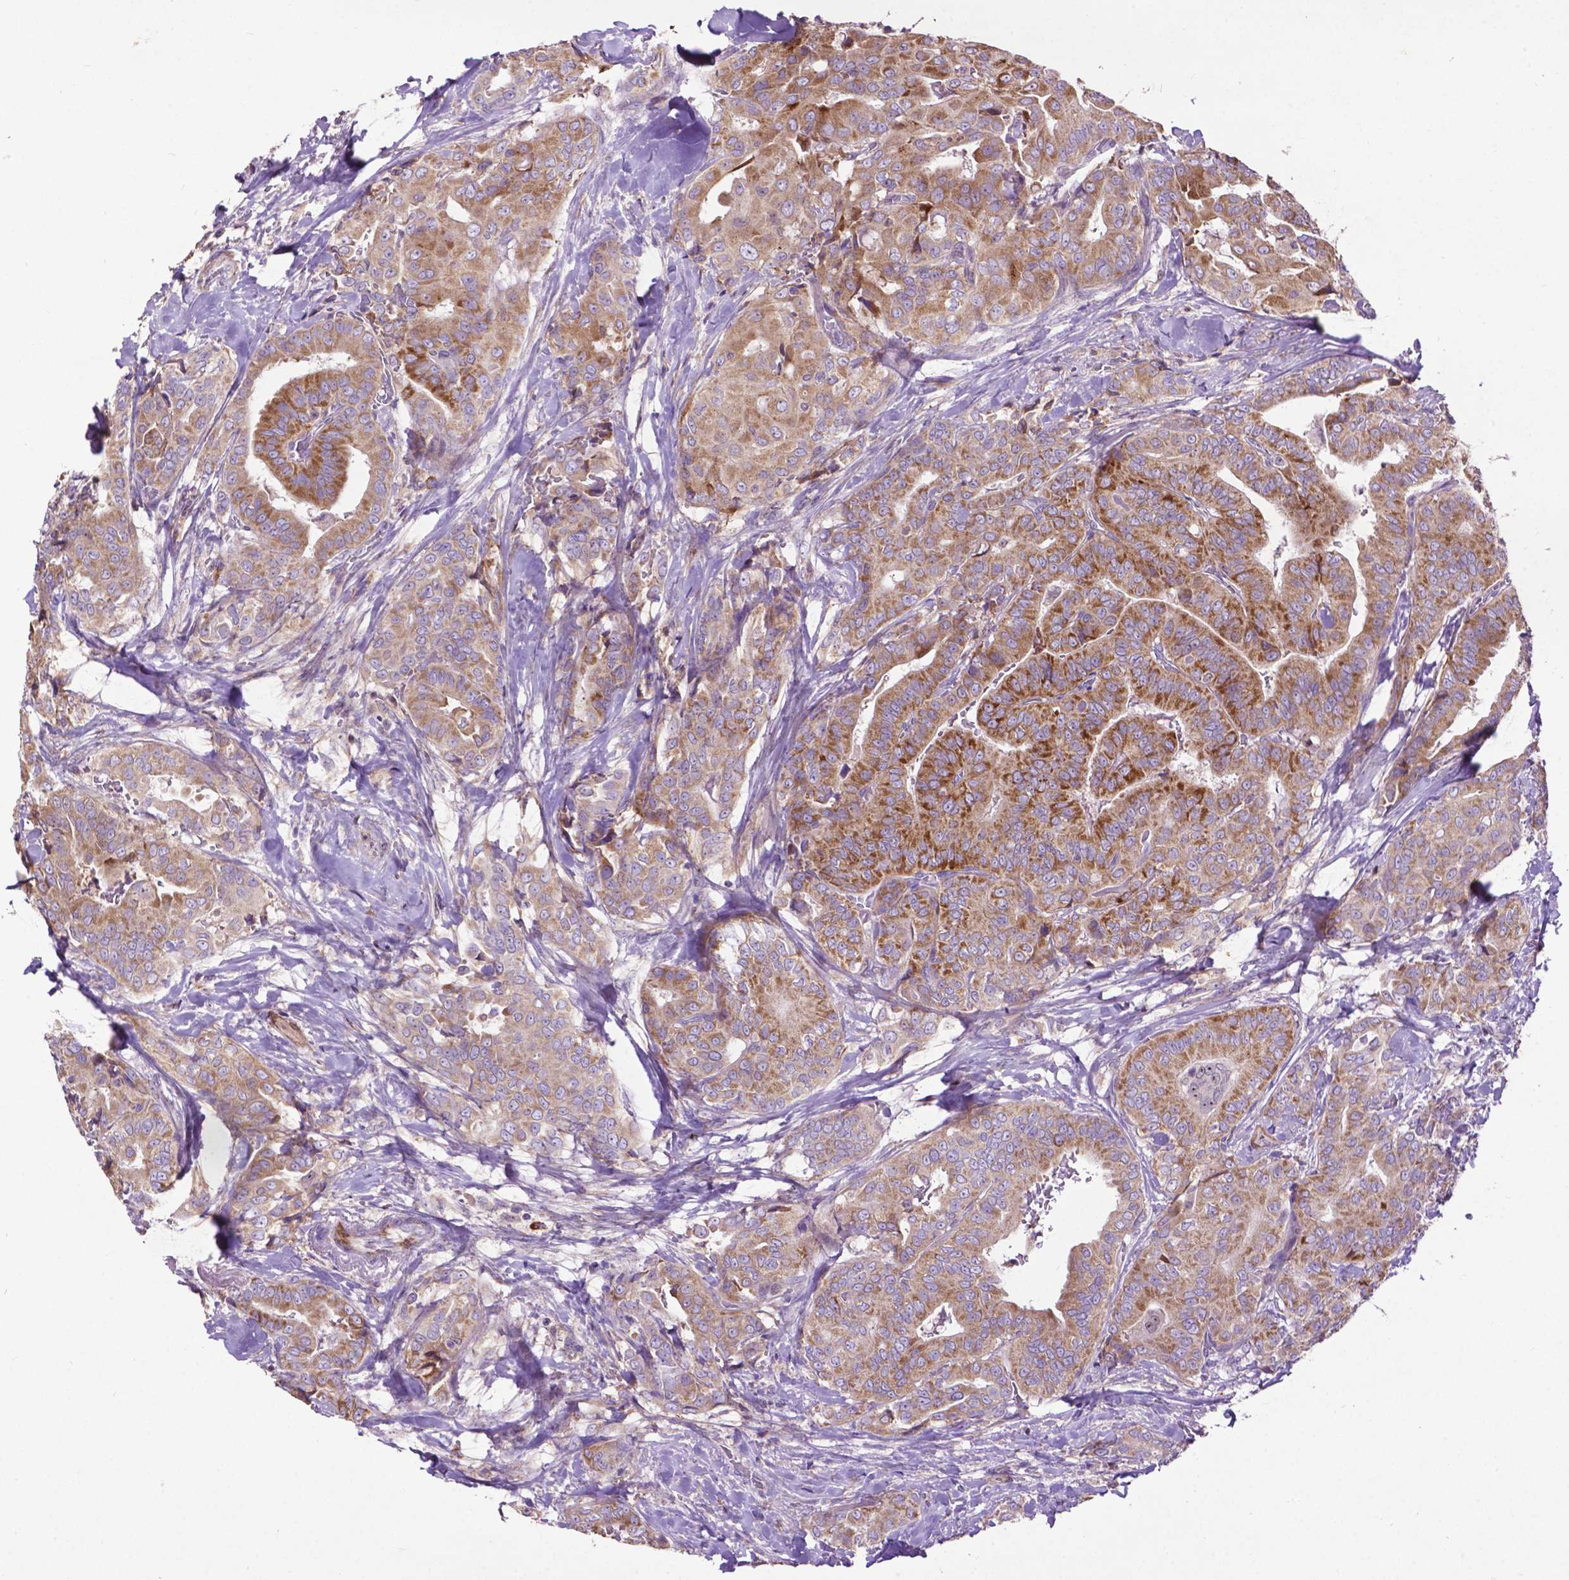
{"staining": {"intensity": "moderate", "quantity": ">75%", "location": "cytoplasmic/membranous"}, "tissue": "thyroid cancer", "cell_type": "Tumor cells", "image_type": "cancer", "snomed": [{"axis": "morphology", "description": "Papillary adenocarcinoma, NOS"}, {"axis": "topography", "description": "Thyroid gland"}], "caption": "High-power microscopy captured an IHC image of thyroid cancer (papillary adenocarcinoma), revealing moderate cytoplasmic/membranous staining in about >75% of tumor cells.", "gene": "THEGL", "patient": {"sex": "male", "age": 61}}